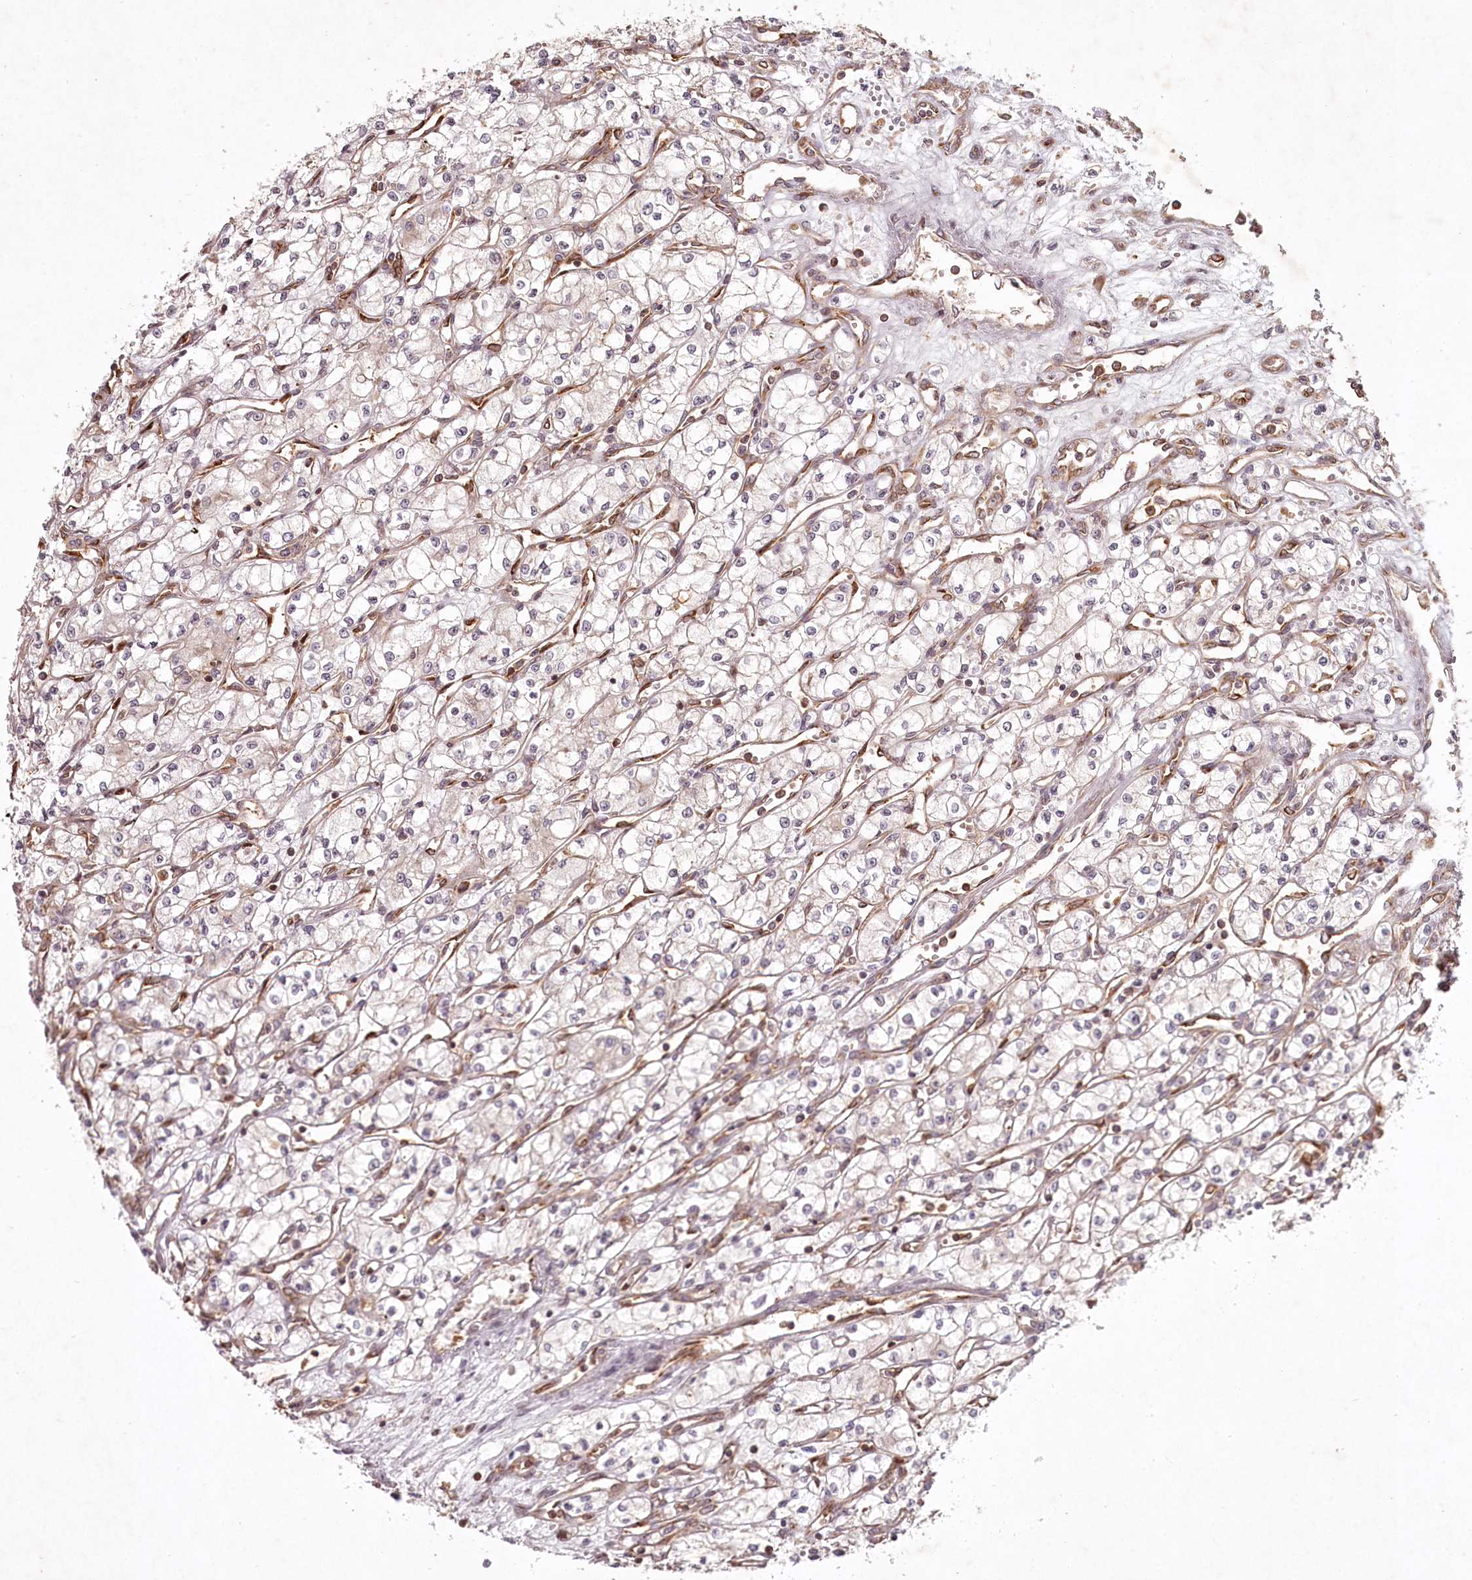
{"staining": {"intensity": "negative", "quantity": "none", "location": "none"}, "tissue": "renal cancer", "cell_type": "Tumor cells", "image_type": "cancer", "snomed": [{"axis": "morphology", "description": "Adenocarcinoma, NOS"}, {"axis": "topography", "description": "Kidney"}], "caption": "This micrograph is of adenocarcinoma (renal) stained with immunohistochemistry (IHC) to label a protein in brown with the nuclei are counter-stained blue. There is no staining in tumor cells.", "gene": "TMIE", "patient": {"sex": "male", "age": 59}}